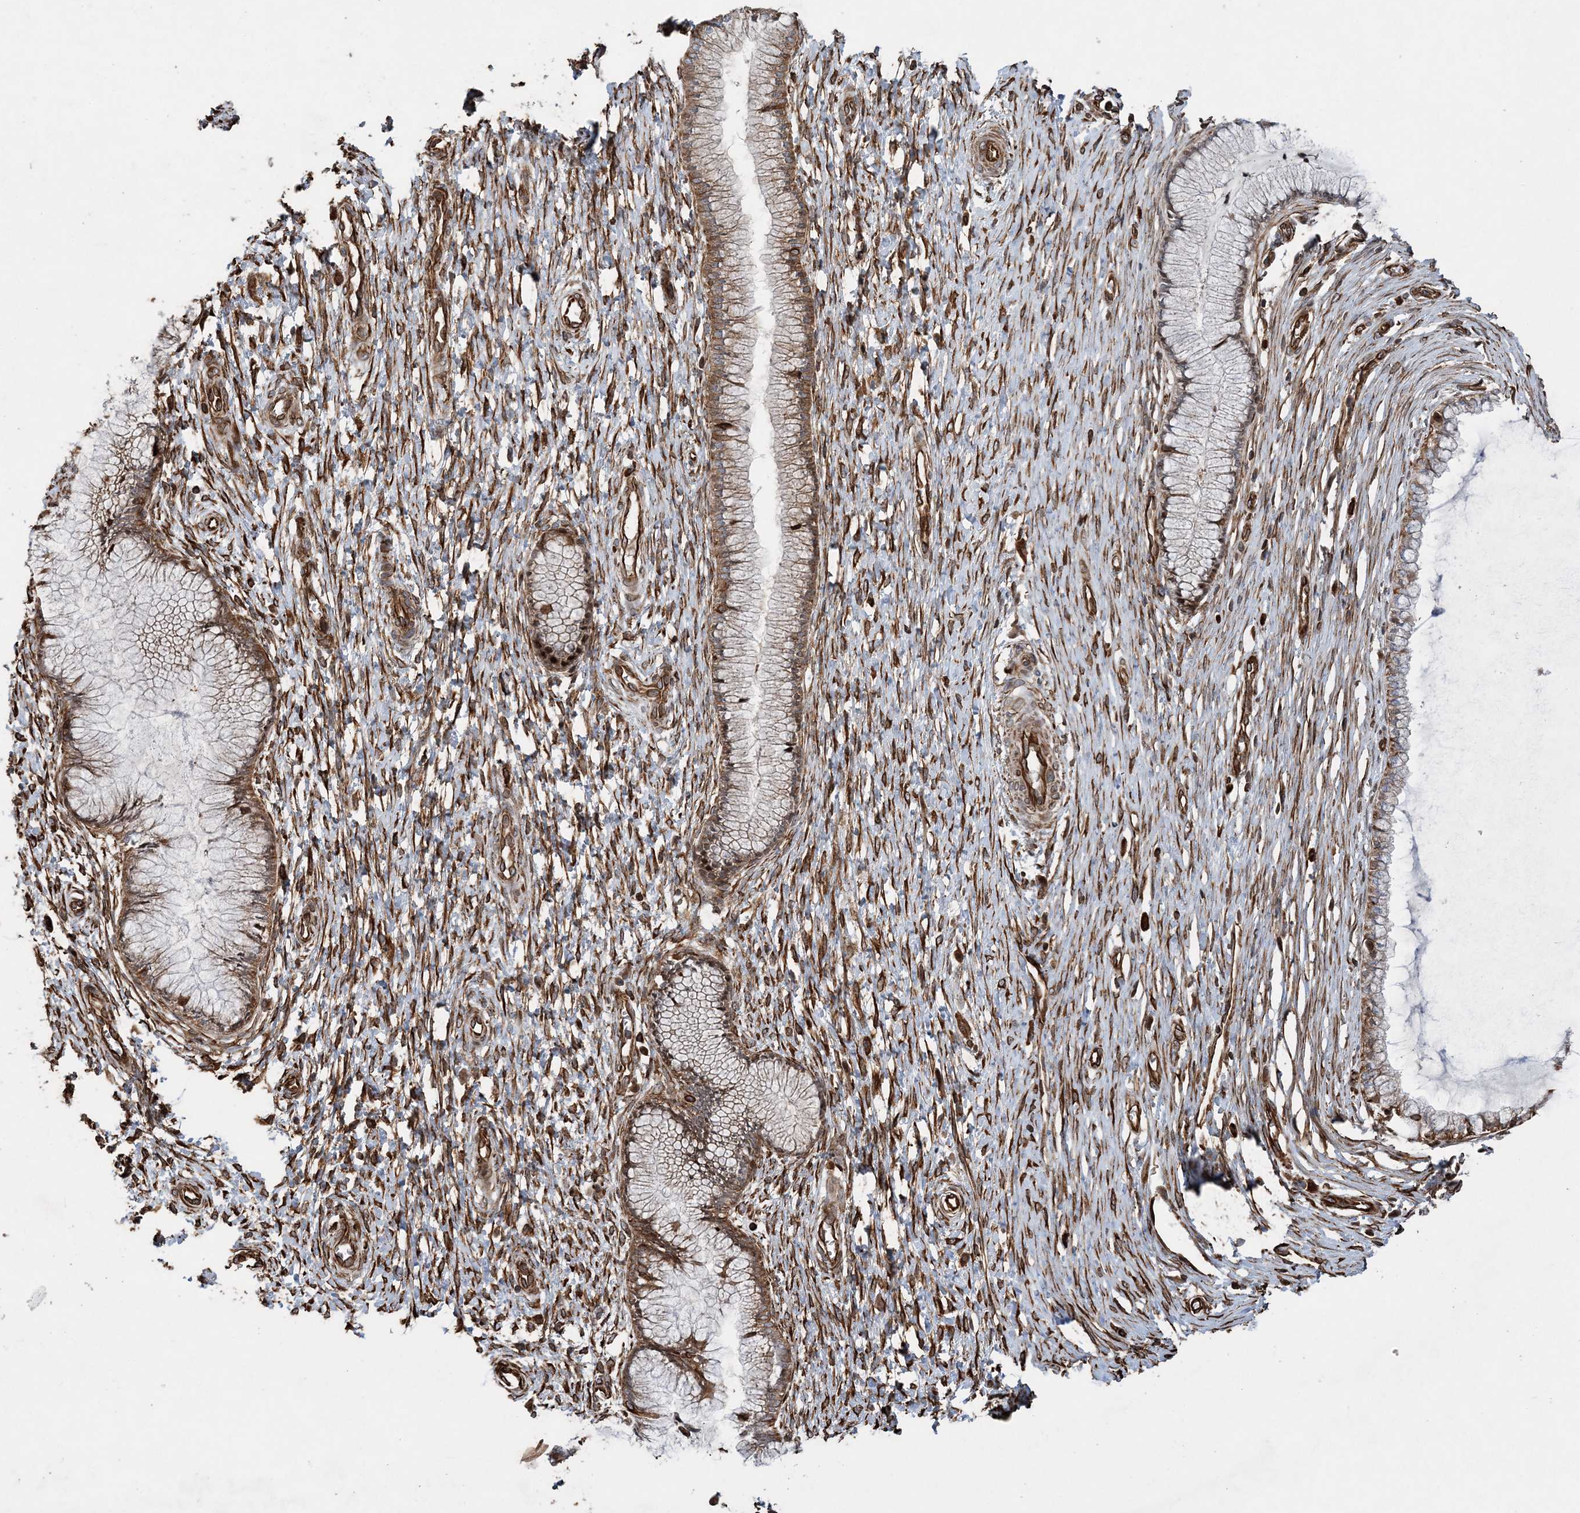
{"staining": {"intensity": "moderate", "quantity": "25%-75%", "location": "cytoplasmic/membranous"}, "tissue": "cervix", "cell_type": "Glandular cells", "image_type": "normal", "snomed": [{"axis": "morphology", "description": "Normal tissue, NOS"}, {"axis": "topography", "description": "Cervix"}], "caption": "The image displays a brown stain indicating the presence of a protein in the cytoplasmic/membranous of glandular cells in cervix.", "gene": "FAM114A2", "patient": {"sex": "female", "age": 55}}